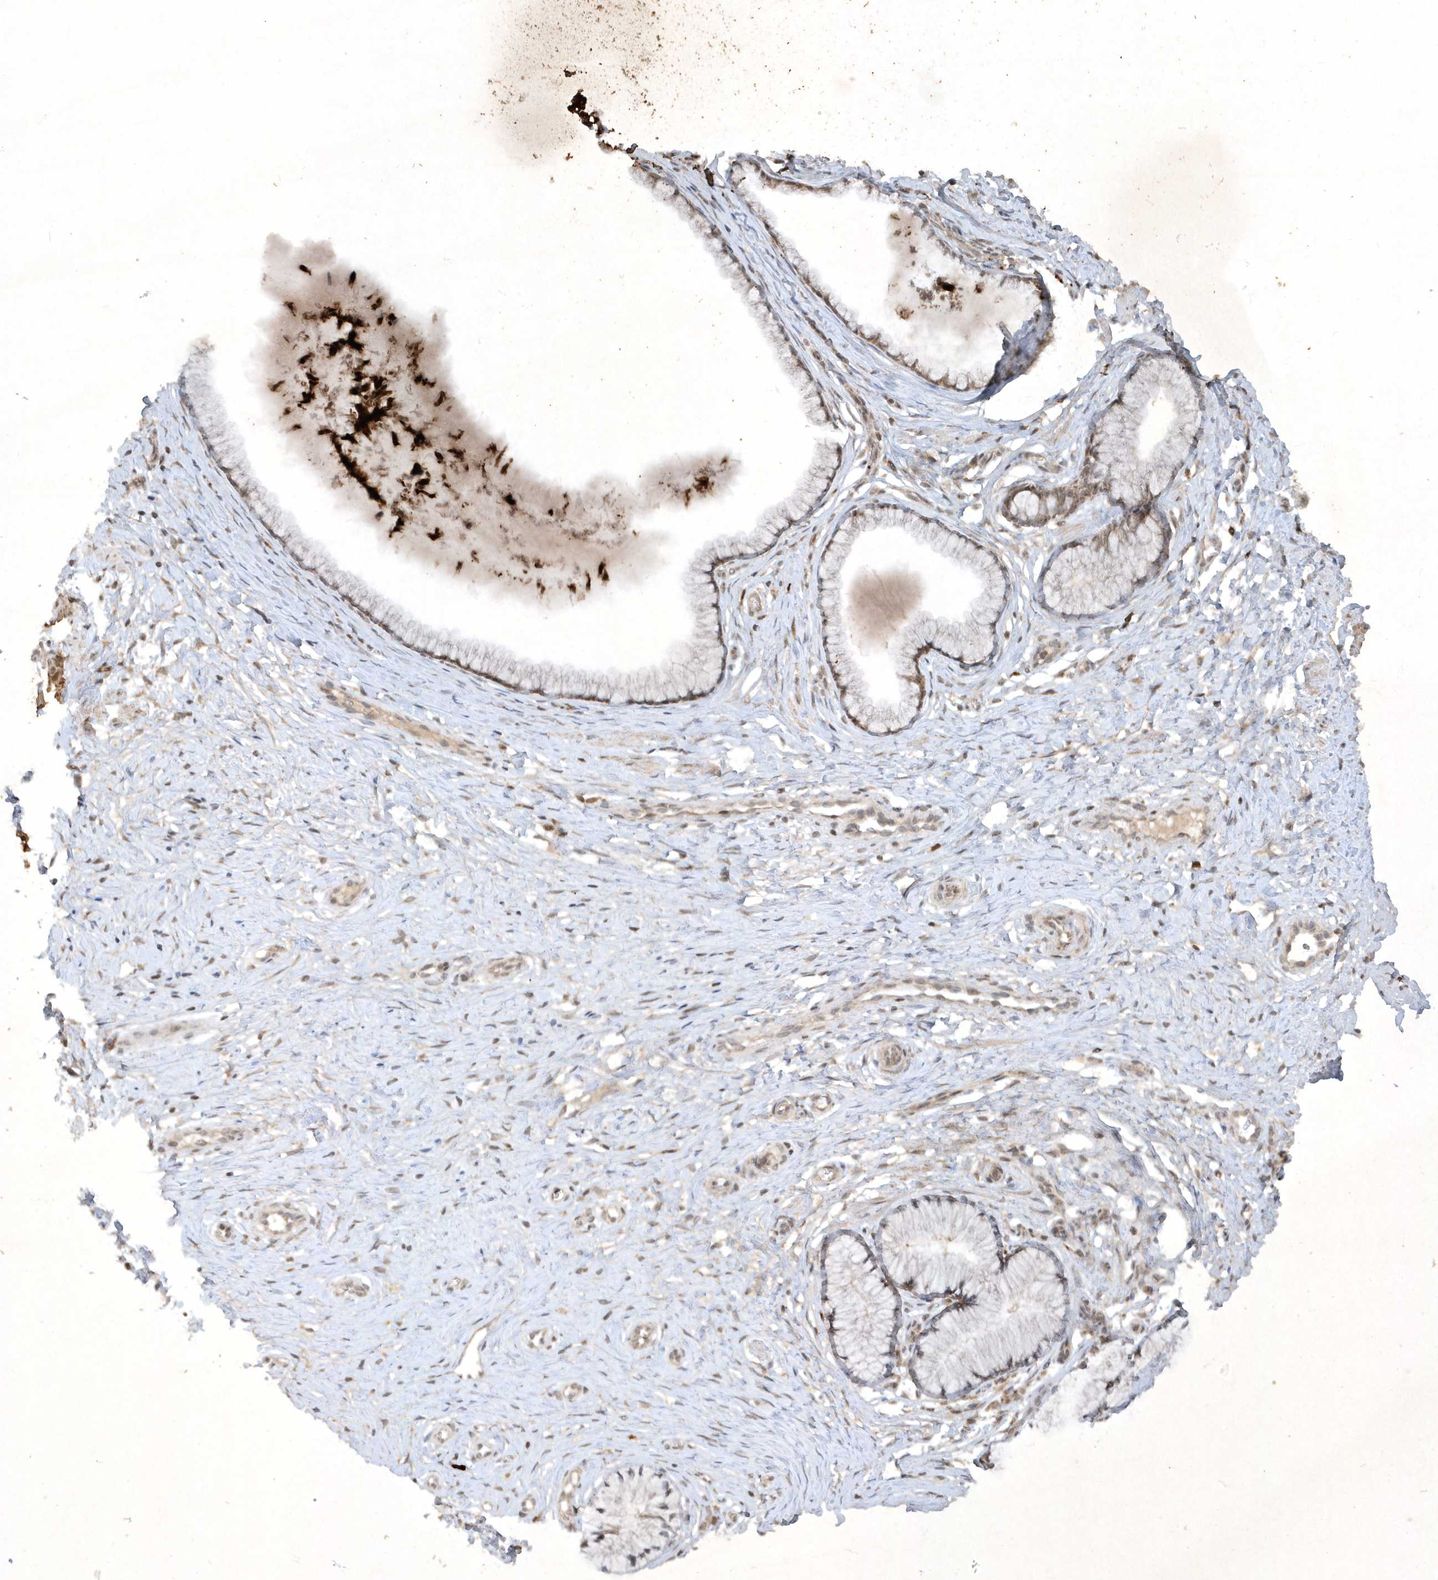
{"staining": {"intensity": "moderate", "quantity": "25%-75%", "location": "cytoplasmic/membranous"}, "tissue": "cervix", "cell_type": "Glandular cells", "image_type": "normal", "snomed": [{"axis": "morphology", "description": "Normal tissue, NOS"}, {"axis": "topography", "description": "Cervix"}], "caption": "This micrograph demonstrates immunohistochemistry staining of normal cervix, with medium moderate cytoplasmic/membranous staining in approximately 25%-75% of glandular cells.", "gene": "ZNF213", "patient": {"sex": "female", "age": 36}}